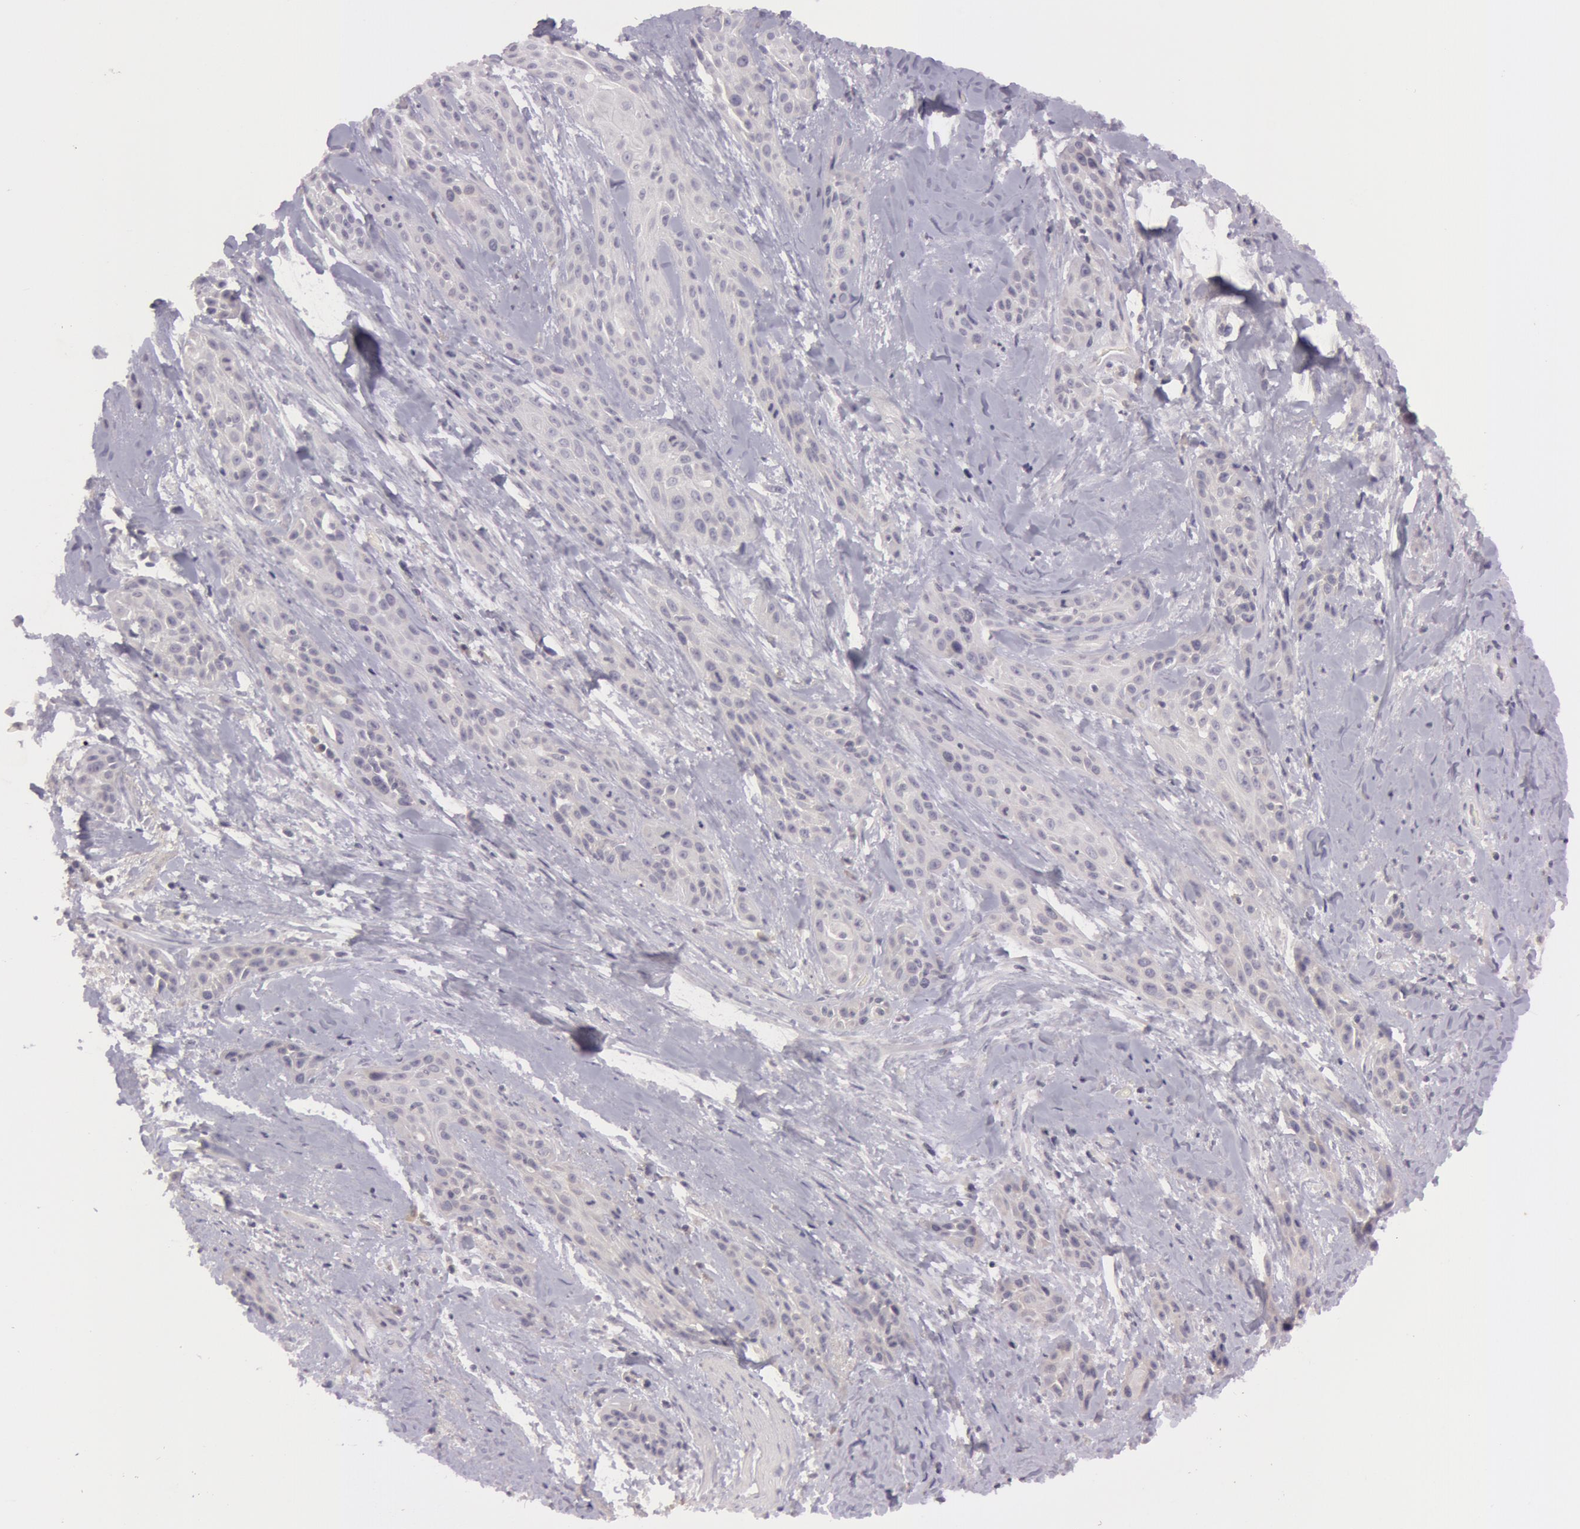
{"staining": {"intensity": "negative", "quantity": "none", "location": "none"}, "tissue": "skin cancer", "cell_type": "Tumor cells", "image_type": "cancer", "snomed": [{"axis": "morphology", "description": "Squamous cell carcinoma, NOS"}, {"axis": "topography", "description": "Skin"}, {"axis": "topography", "description": "Anal"}], "caption": "Micrograph shows no significant protein staining in tumor cells of skin squamous cell carcinoma. (Immunohistochemistry, brightfield microscopy, high magnification).", "gene": "MXRA5", "patient": {"sex": "male", "age": 64}}